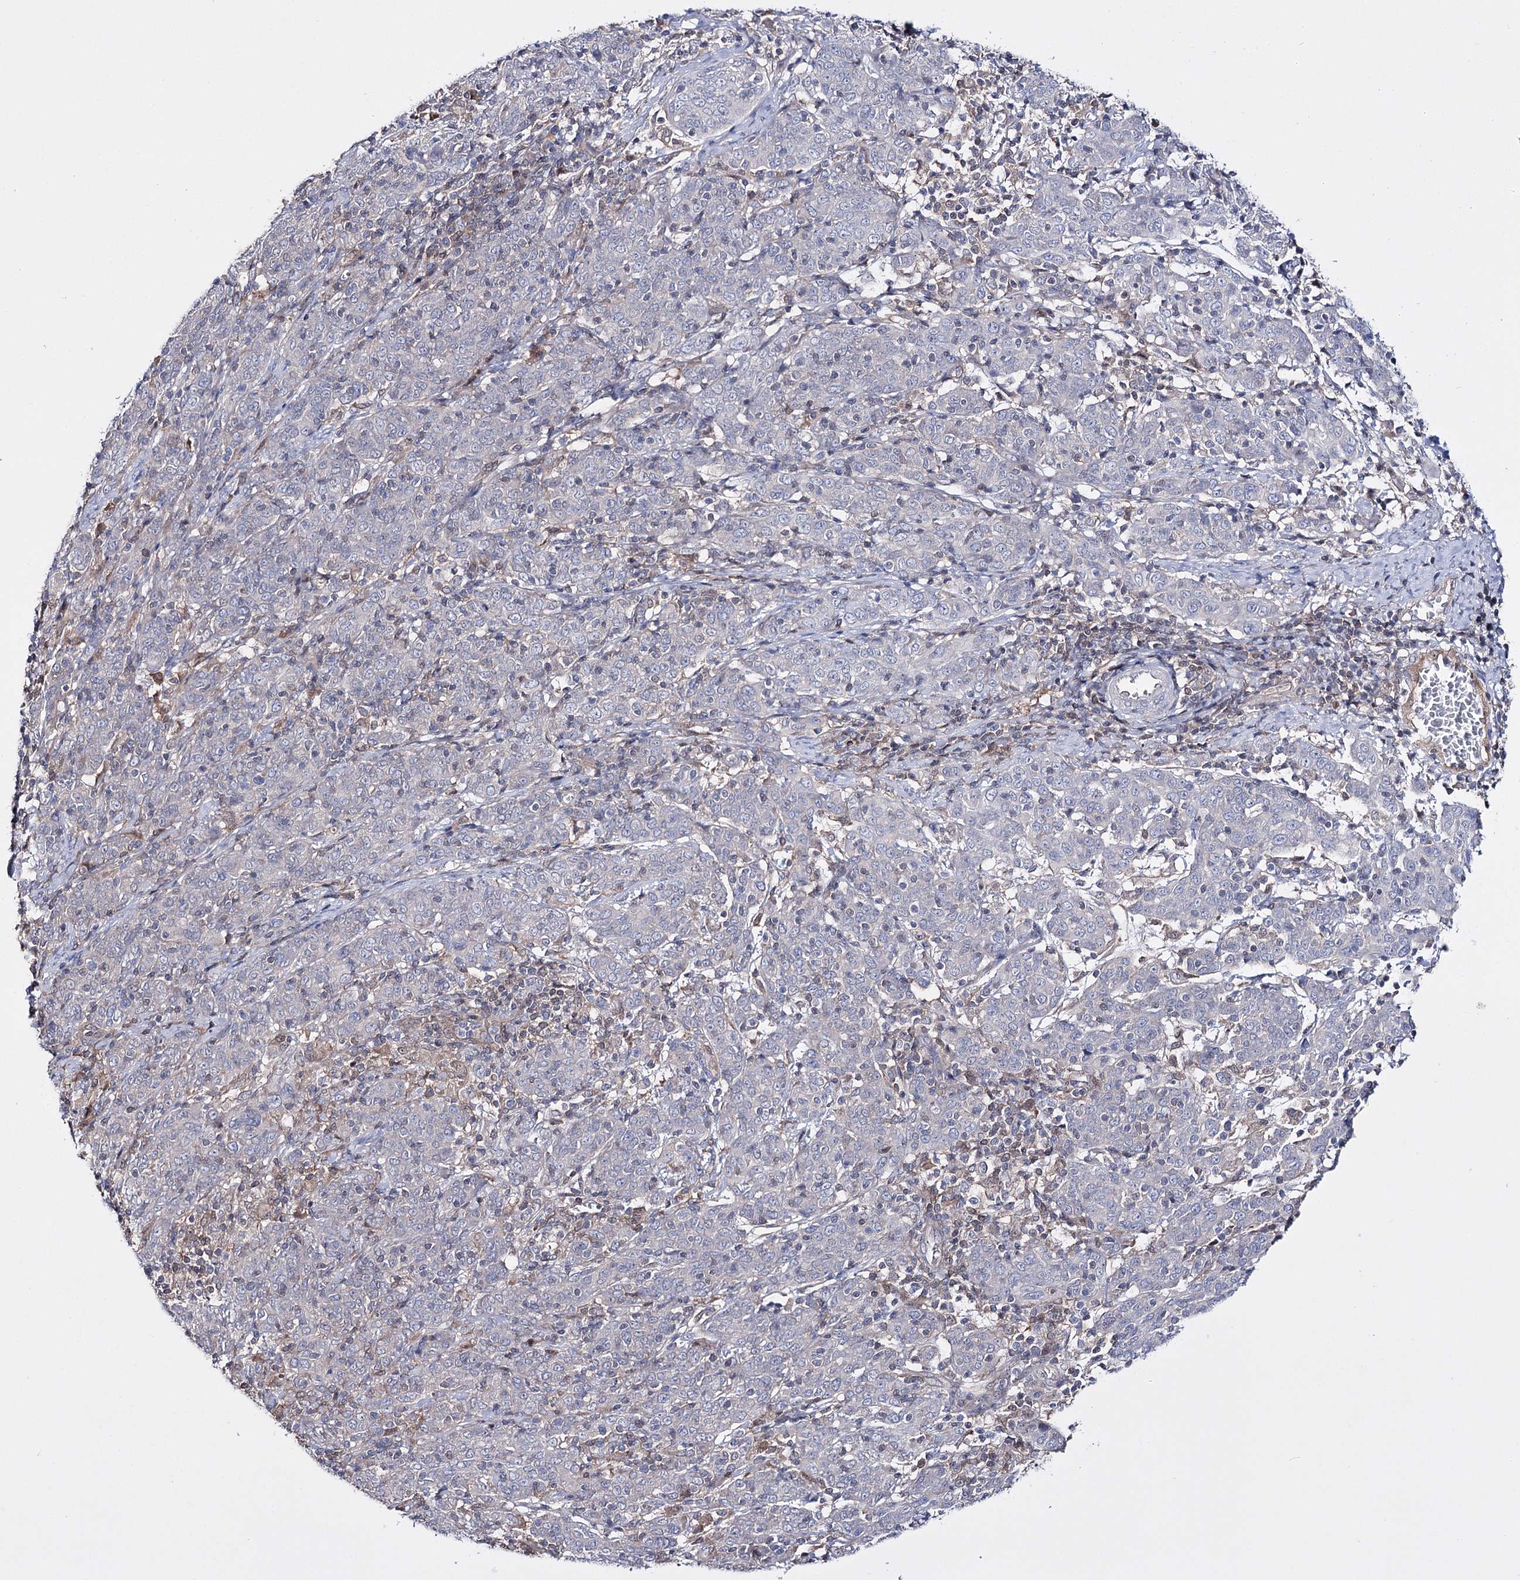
{"staining": {"intensity": "negative", "quantity": "none", "location": "none"}, "tissue": "cervical cancer", "cell_type": "Tumor cells", "image_type": "cancer", "snomed": [{"axis": "morphology", "description": "Squamous cell carcinoma, NOS"}, {"axis": "topography", "description": "Cervix"}], "caption": "This photomicrograph is of cervical squamous cell carcinoma stained with immunohistochemistry (IHC) to label a protein in brown with the nuclei are counter-stained blue. There is no staining in tumor cells.", "gene": "PTER", "patient": {"sex": "female", "age": 67}}